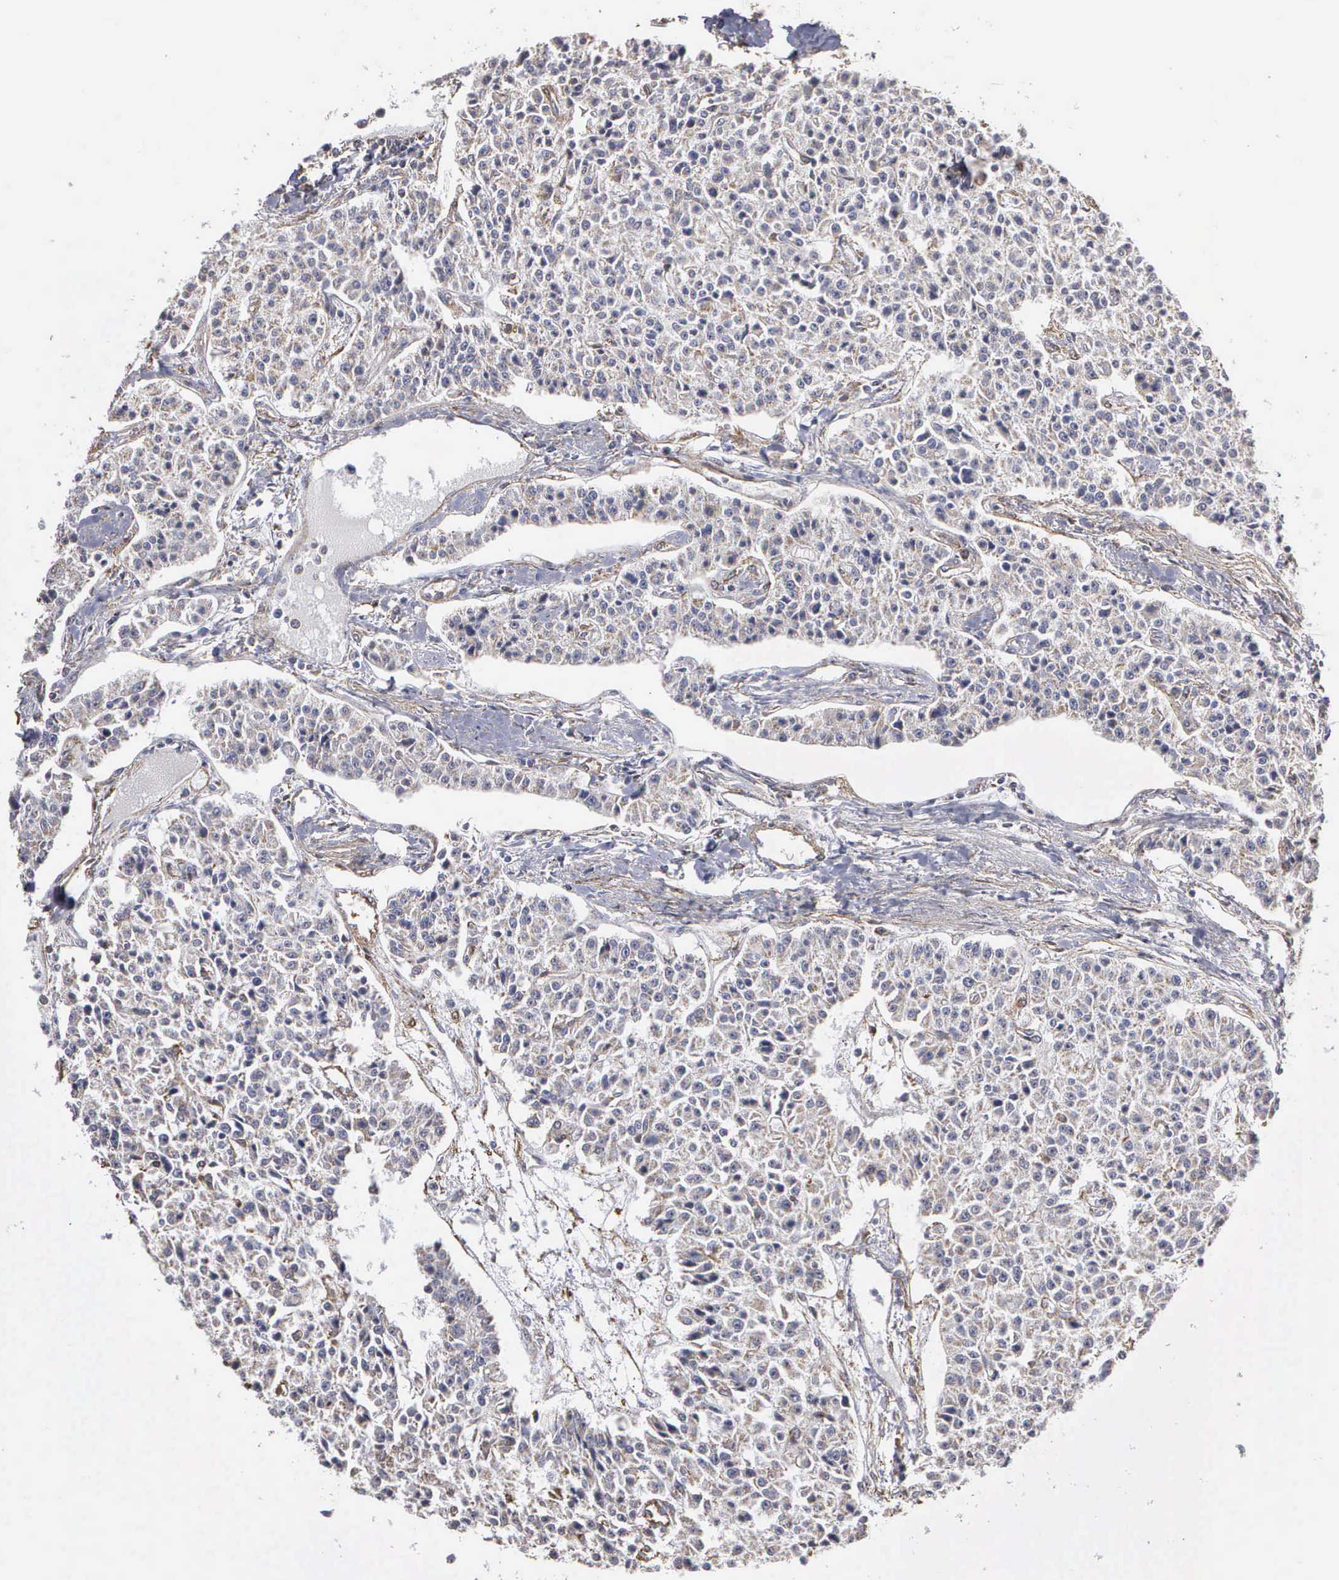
{"staining": {"intensity": "weak", "quantity": "<25%", "location": "cytoplasmic/membranous"}, "tissue": "carcinoid", "cell_type": "Tumor cells", "image_type": "cancer", "snomed": [{"axis": "morphology", "description": "Carcinoid, malignant, NOS"}, {"axis": "topography", "description": "Stomach"}], "caption": "Immunohistochemistry of human carcinoid shows no expression in tumor cells.", "gene": "NGDN", "patient": {"sex": "female", "age": 76}}